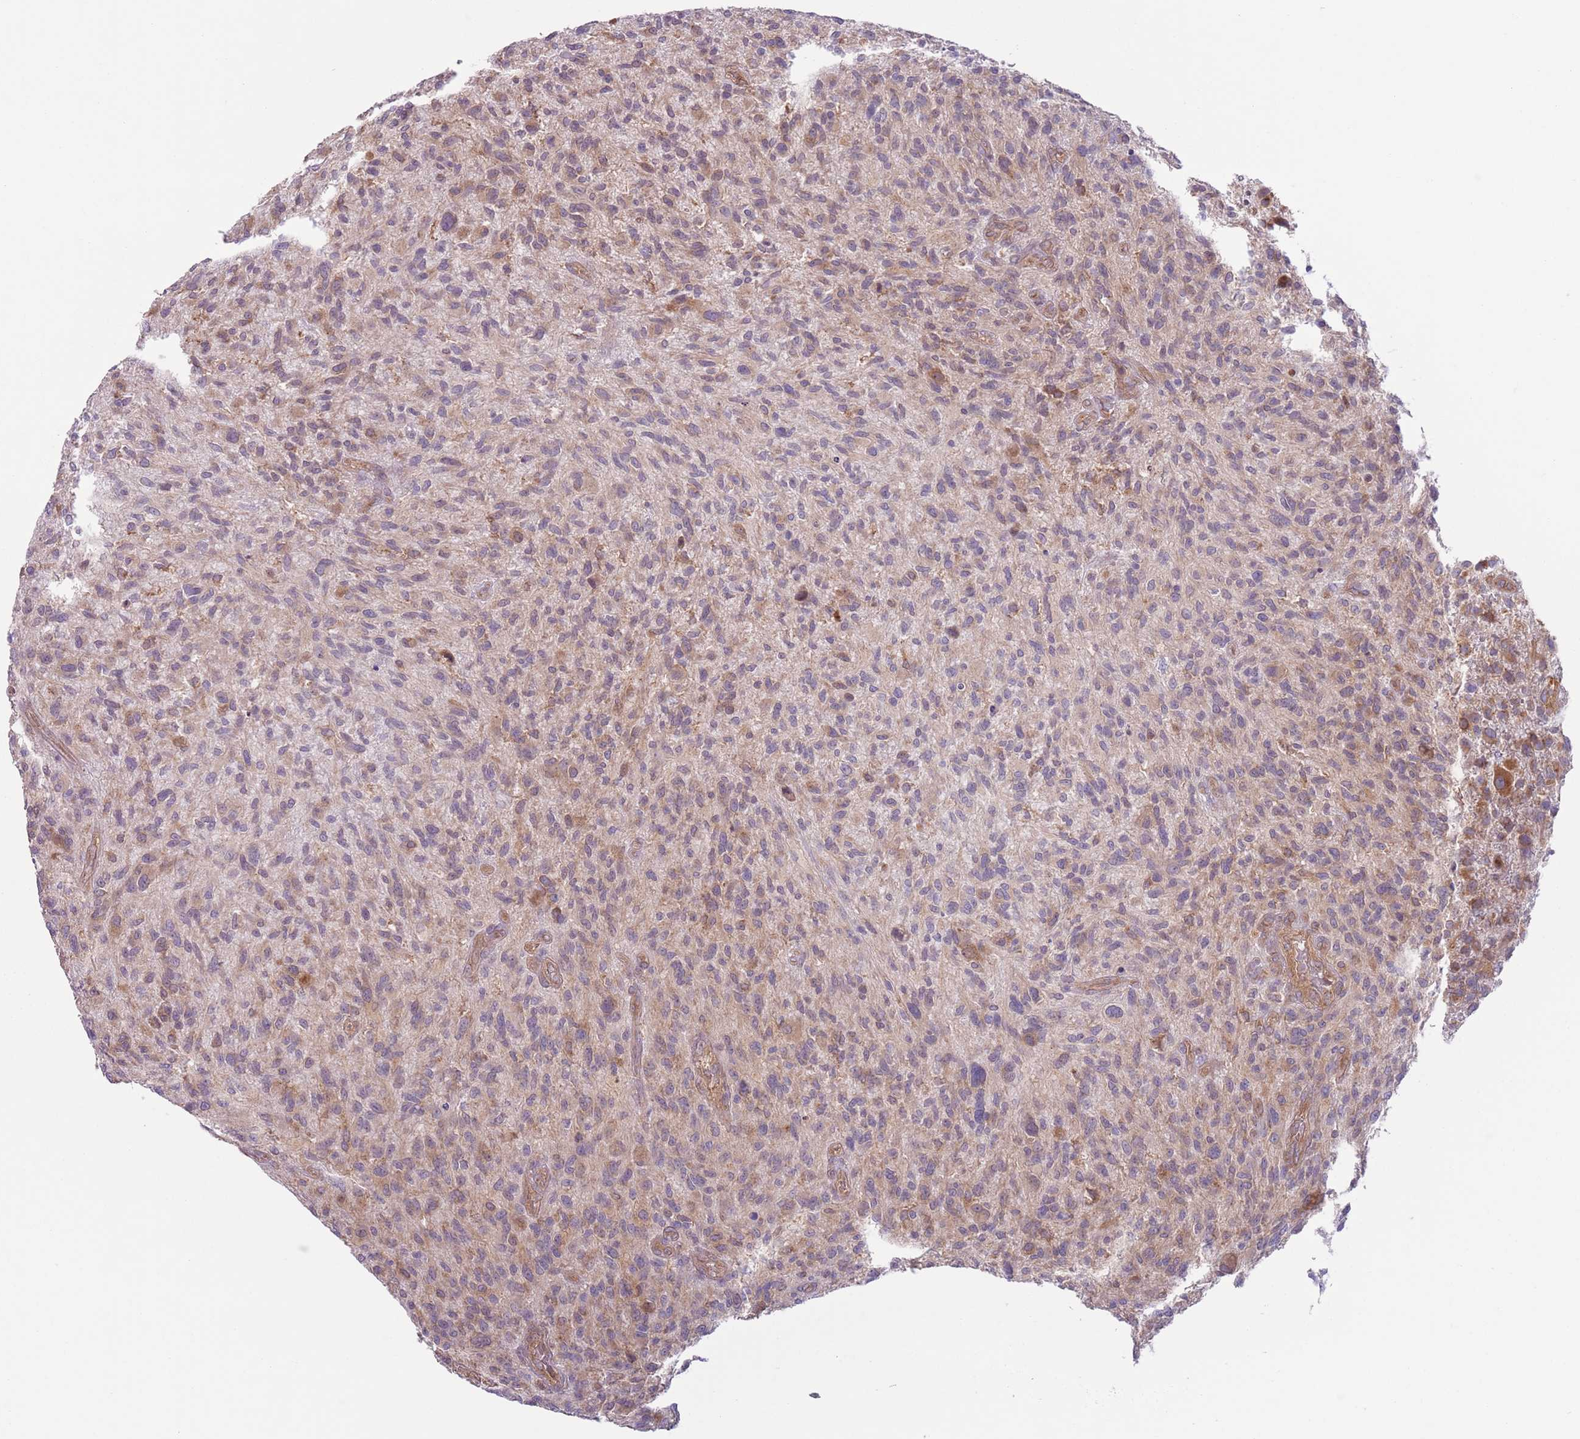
{"staining": {"intensity": "weak", "quantity": ">75%", "location": "cytoplasmic/membranous"}, "tissue": "glioma", "cell_type": "Tumor cells", "image_type": "cancer", "snomed": [{"axis": "morphology", "description": "Glioma, malignant, High grade"}, {"axis": "topography", "description": "Brain"}], "caption": "A photomicrograph of human glioma stained for a protein exhibits weak cytoplasmic/membranous brown staining in tumor cells. (DAB (3,3'-diaminobenzidine) IHC with brightfield microscopy, high magnification).", "gene": "COPE", "patient": {"sex": "male", "age": 47}}